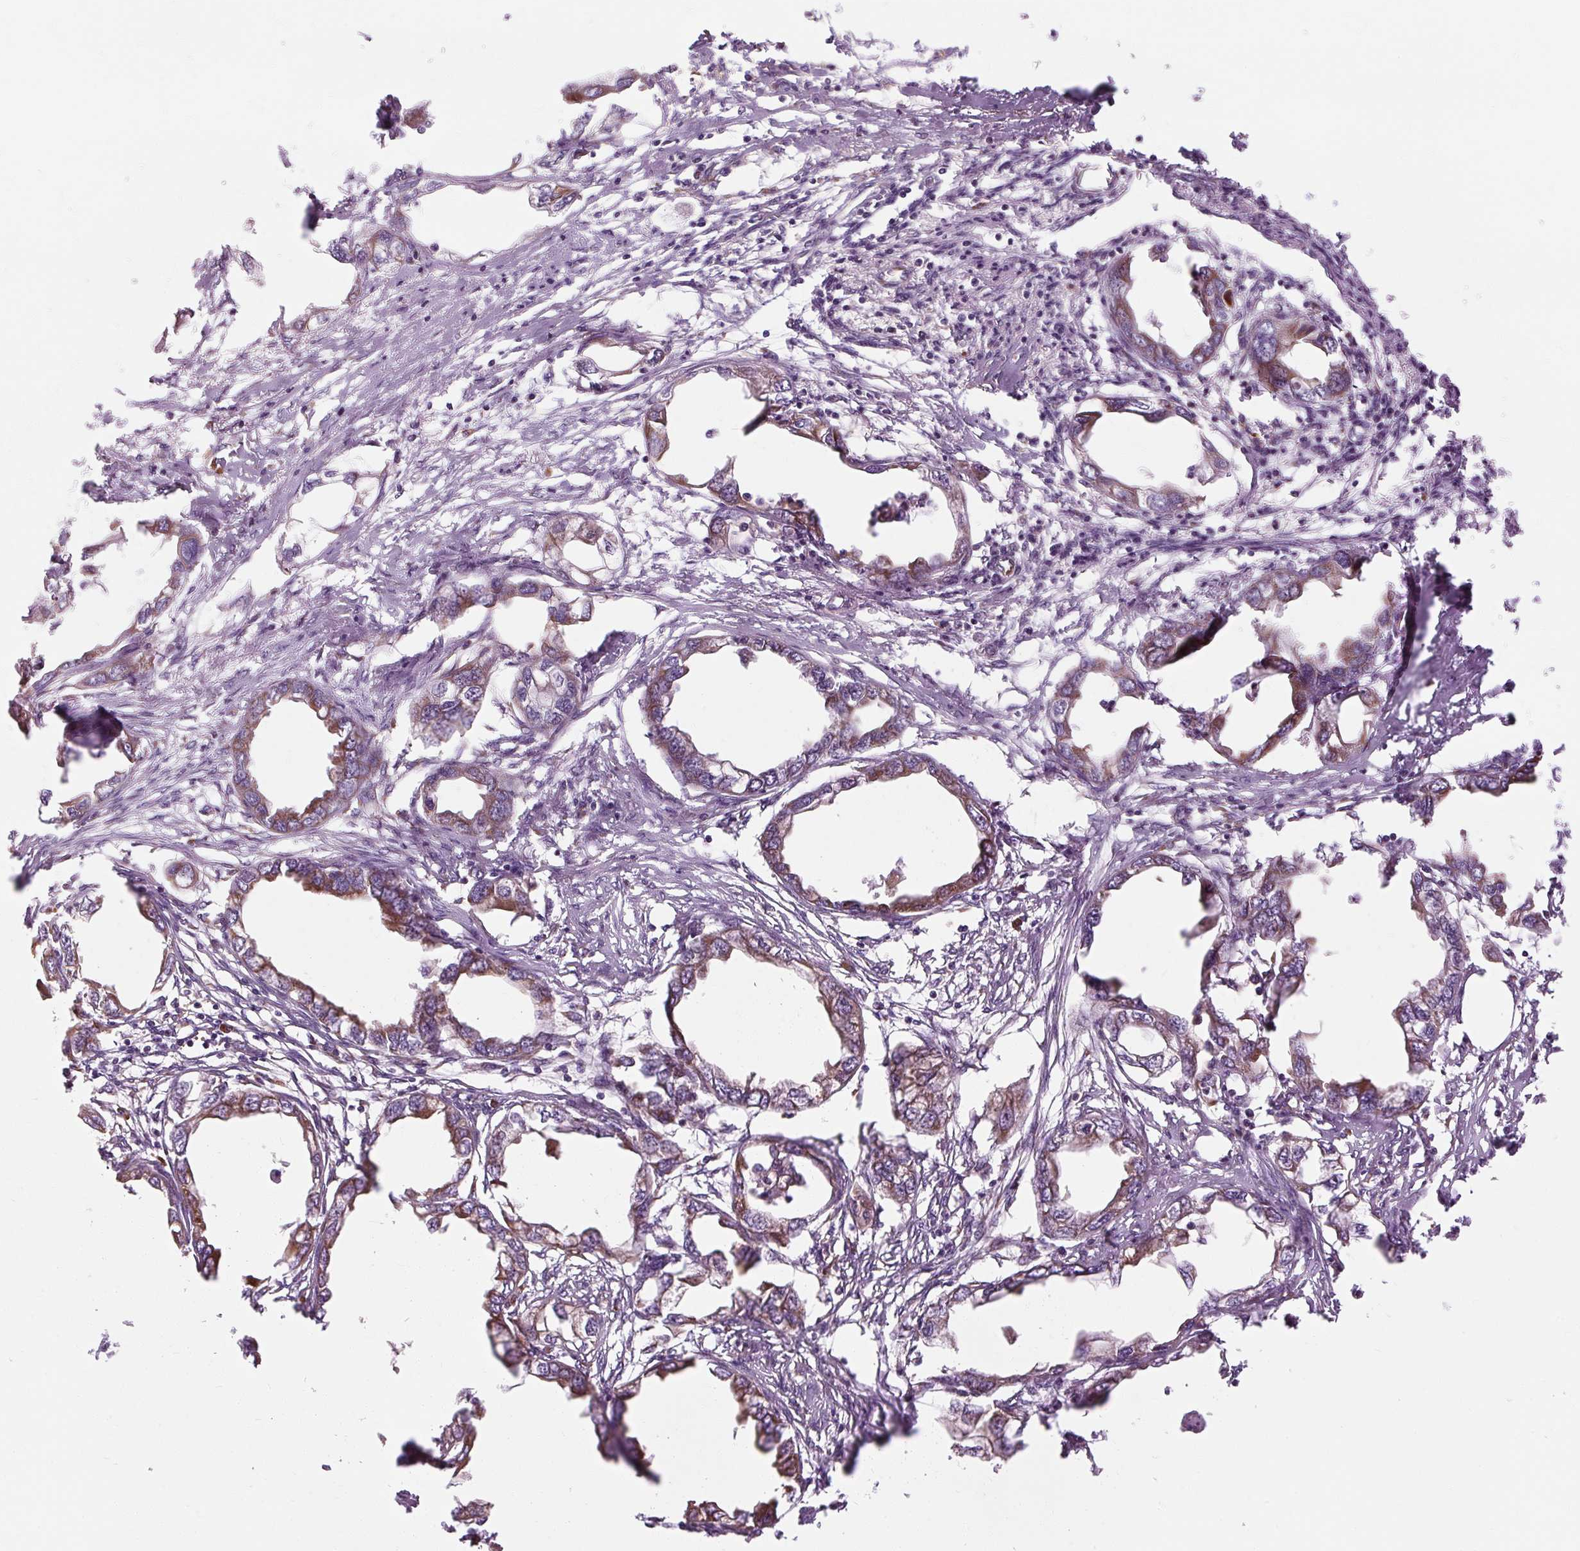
{"staining": {"intensity": "moderate", "quantity": ">75%", "location": "cytoplasmic/membranous"}, "tissue": "endometrial cancer", "cell_type": "Tumor cells", "image_type": "cancer", "snomed": [{"axis": "morphology", "description": "Adenocarcinoma, NOS"}, {"axis": "morphology", "description": "Adenocarcinoma, metastatic, NOS"}, {"axis": "topography", "description": "Adipose tissue"}, {"axis": "topography", "description": "Endometrium"}], "caption": "There is medium levels of moderate cytoplasmic/membranous staining in tumor cells of endometrial cancer (adenocarcinoma), as demonstrated by immunohistochemical staining (brown color).", "gene": "PRSS48", "patient": {"sex": "female", "age": 67}}